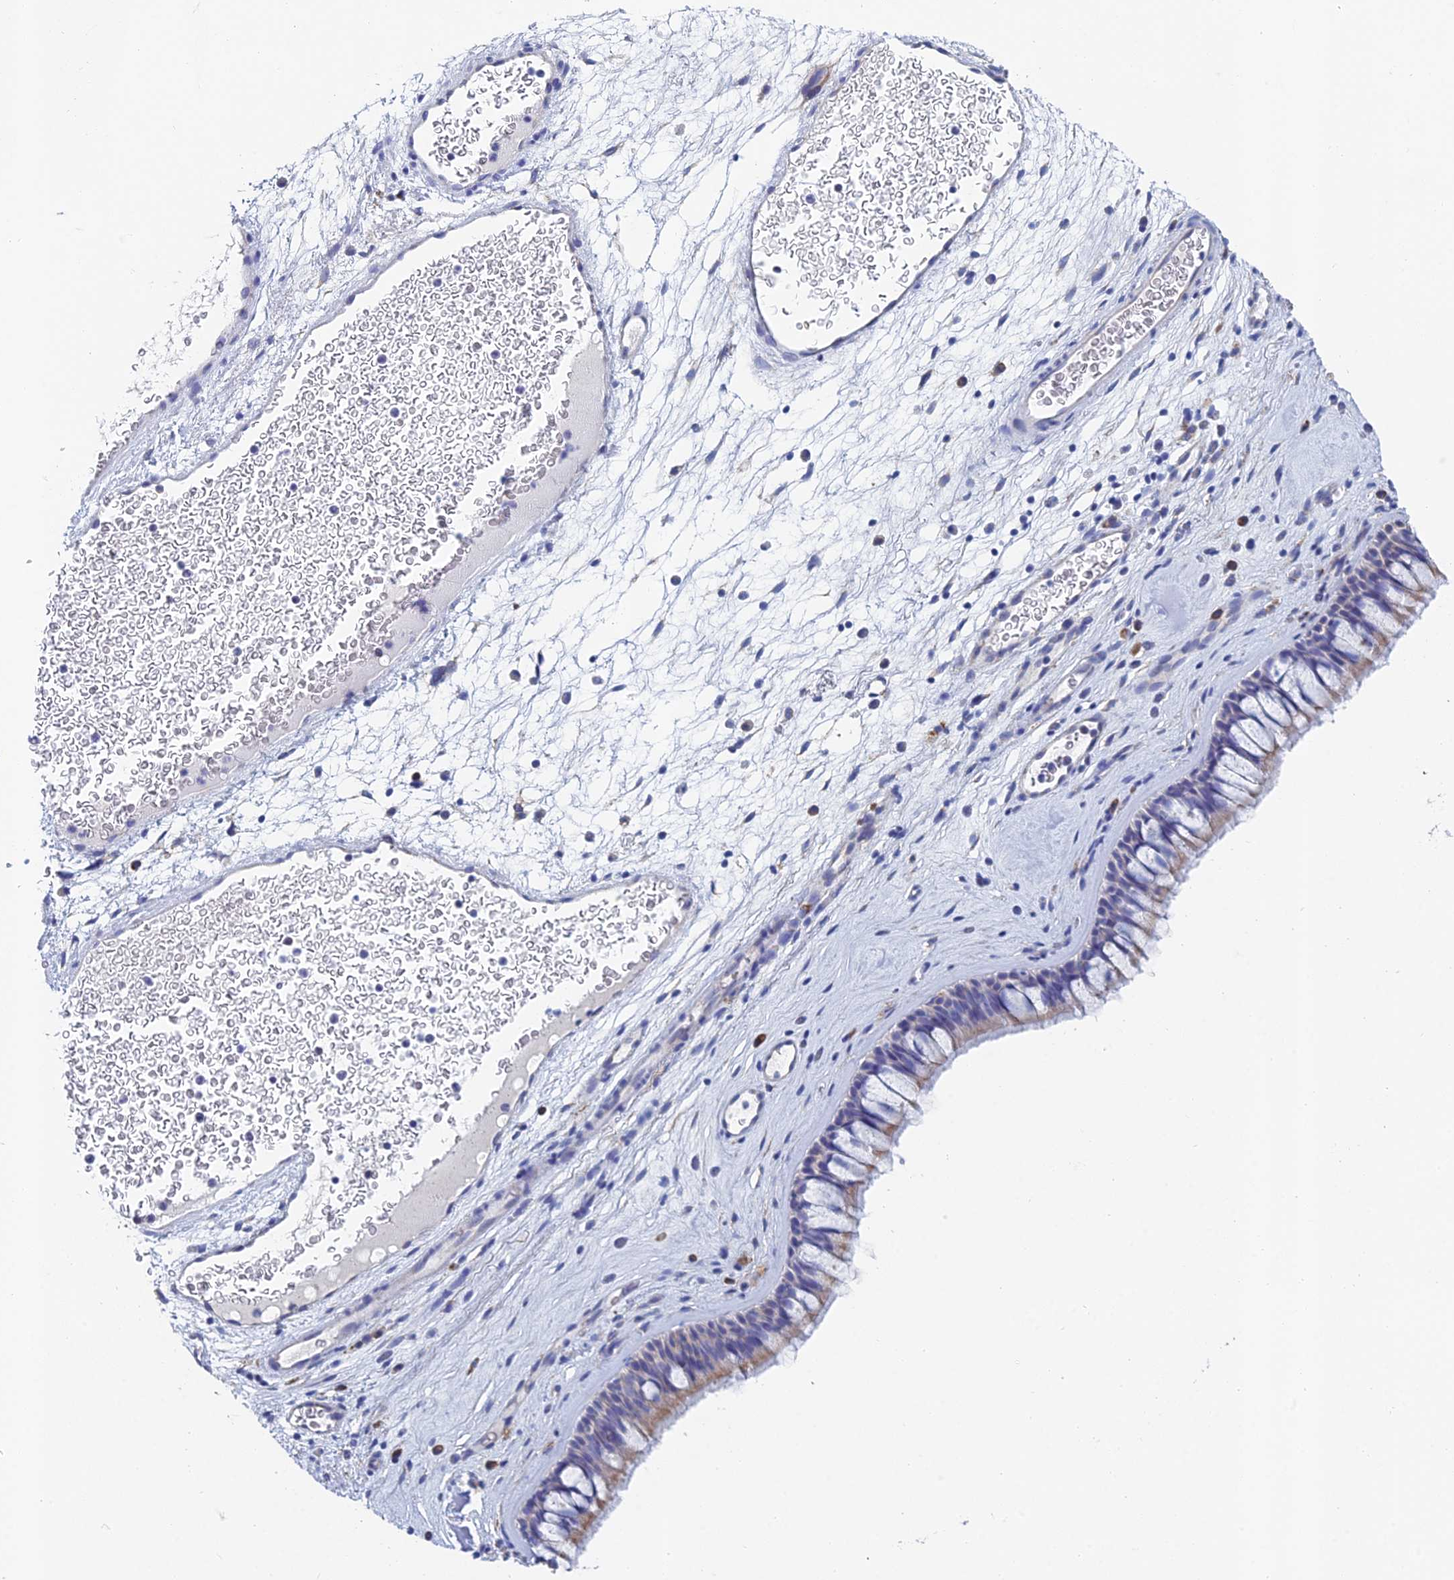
{"staining": {"intensity": "moderate", "quantity": "25%-75%", "location": "cytoplasmic/membranous"}, "tissue": "nasopharynx", "cell_type": "Respiratory epithelial cells", "image_type": "normal", "snomed": [{"axis": "morphology", "description": "Normal tissue, NOS"}, {"axis": "morphology", "description": "Inflammation, NOS"}, {"axis": "morphology", "description": "Malignant melanoma, Metastatic site"}, {"axis": "topography", "description": "Nasopharynx"}], "caption": "High-magnification brightfield microscopy of unremarkable nasopharynx stained with DAB (brown) and counterstained with hematoxylin (blue). respiratory epithelial cells exhibit moderate cytoplasmic/membranous positivity is present in about25%-75% of cells. (Stains: DAB (3,3'-diaminobenzidine) in brown, nuclei in blue, Microscopy: brightfield microscopy at high magnification).", "gene": "CRACR2B", "patient": {"sex": "male", "age": 70}}